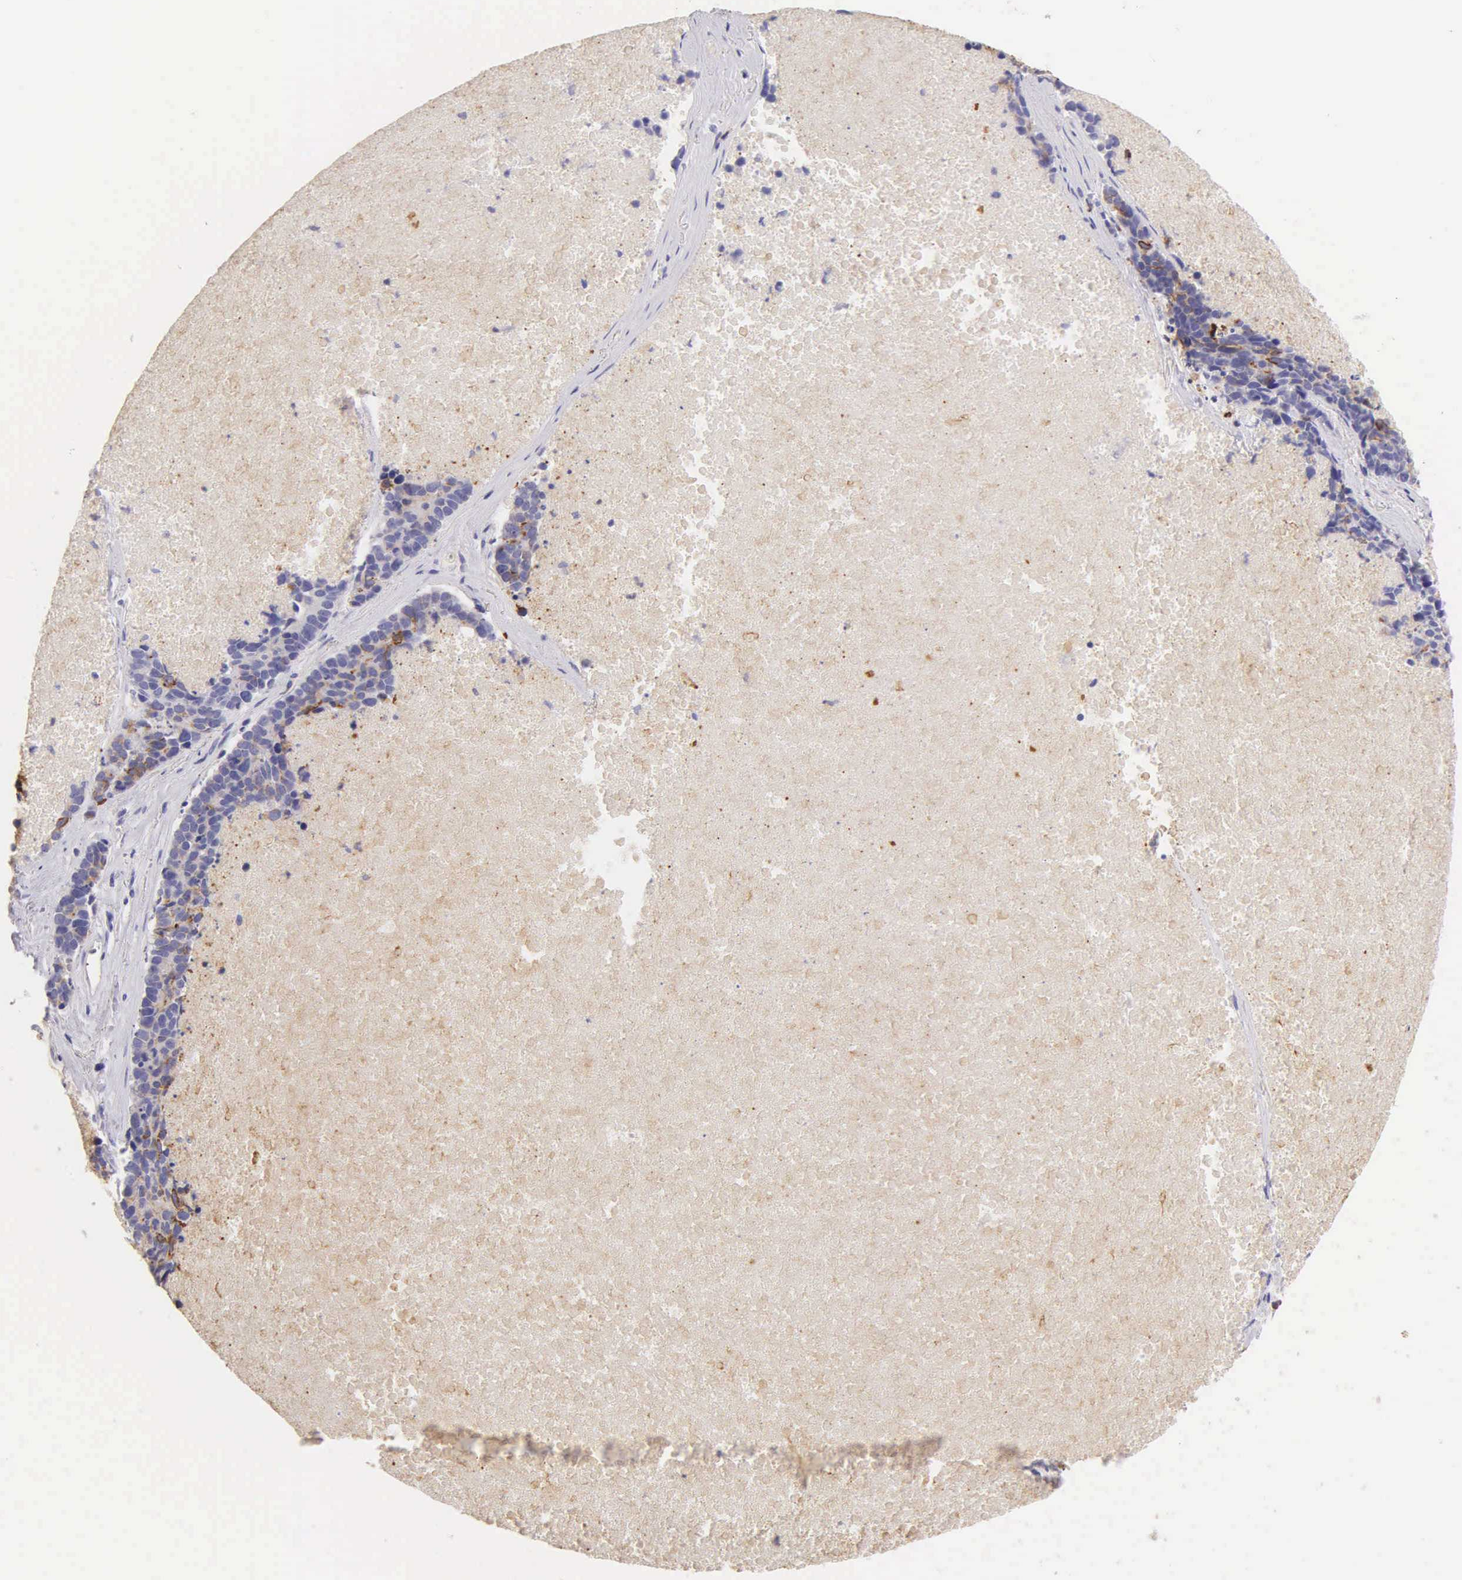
{"staining": {"intensity": "weak", "quantity": "<25%", "location": "cytoplasmic/membranous"}, "tissue": "lung cancer", "cell_type": "Tumor cells", "image_type": "cancer", "snomed": [{"axis": "morphology", "description": "Neoplasm, malignant, NOS"}, {"axis": "topography", "description": "Lung"}], "caption": "DAB immunohistochemical staining of lung cancer (neoplasm (malignant)) exhibits no significant staining in tumor cells.", "gene": "KRT17", "patient": {"sex": "female", "age": 75}}